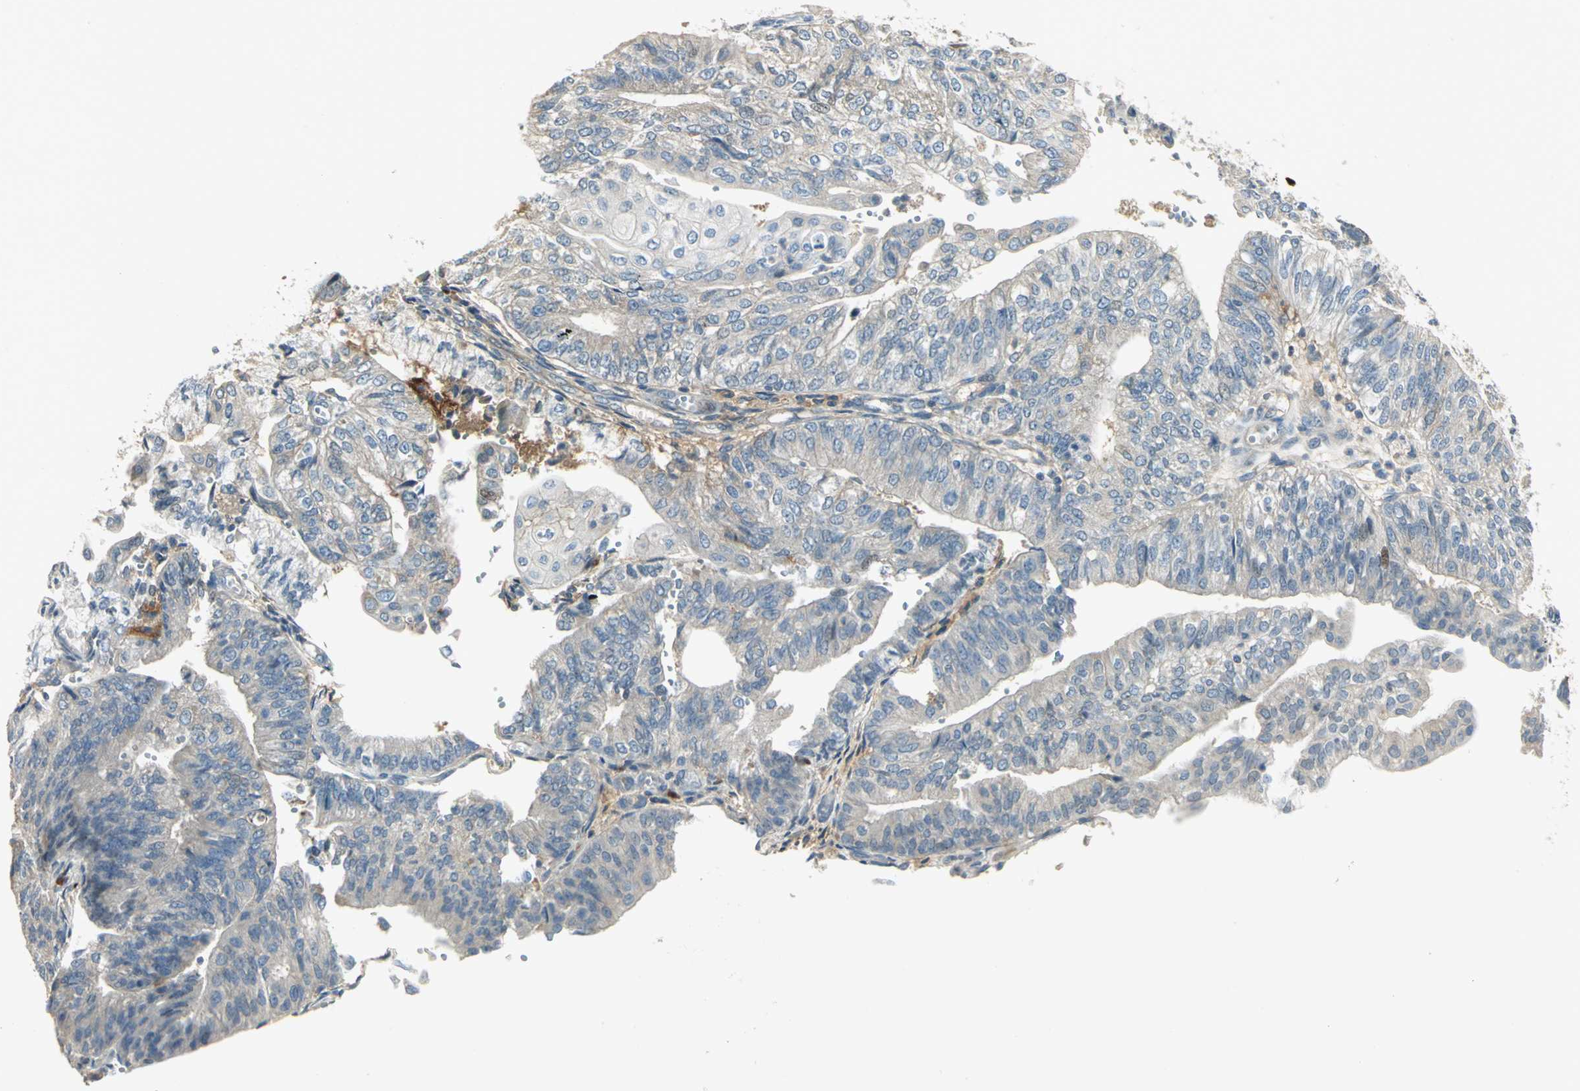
{"staining": {"intensity": "negative", "quantity": "none", "location": "none"}, "tissue": "endometrial cancer", "cell_type": "Tumor cells", "image_type": "cancer", "snomed": [{"axis": "morphology", "description": "Adenocarcinoma, NOS"}, {"axis": "topography", "description": "Endometrium"}], "caption": "Photomicrograph shows no protein expression in tumor cells of endometrial adenocarcinoma tissue.", "gene": "PROC", "patient": {"sex": "female", "age": 59}}